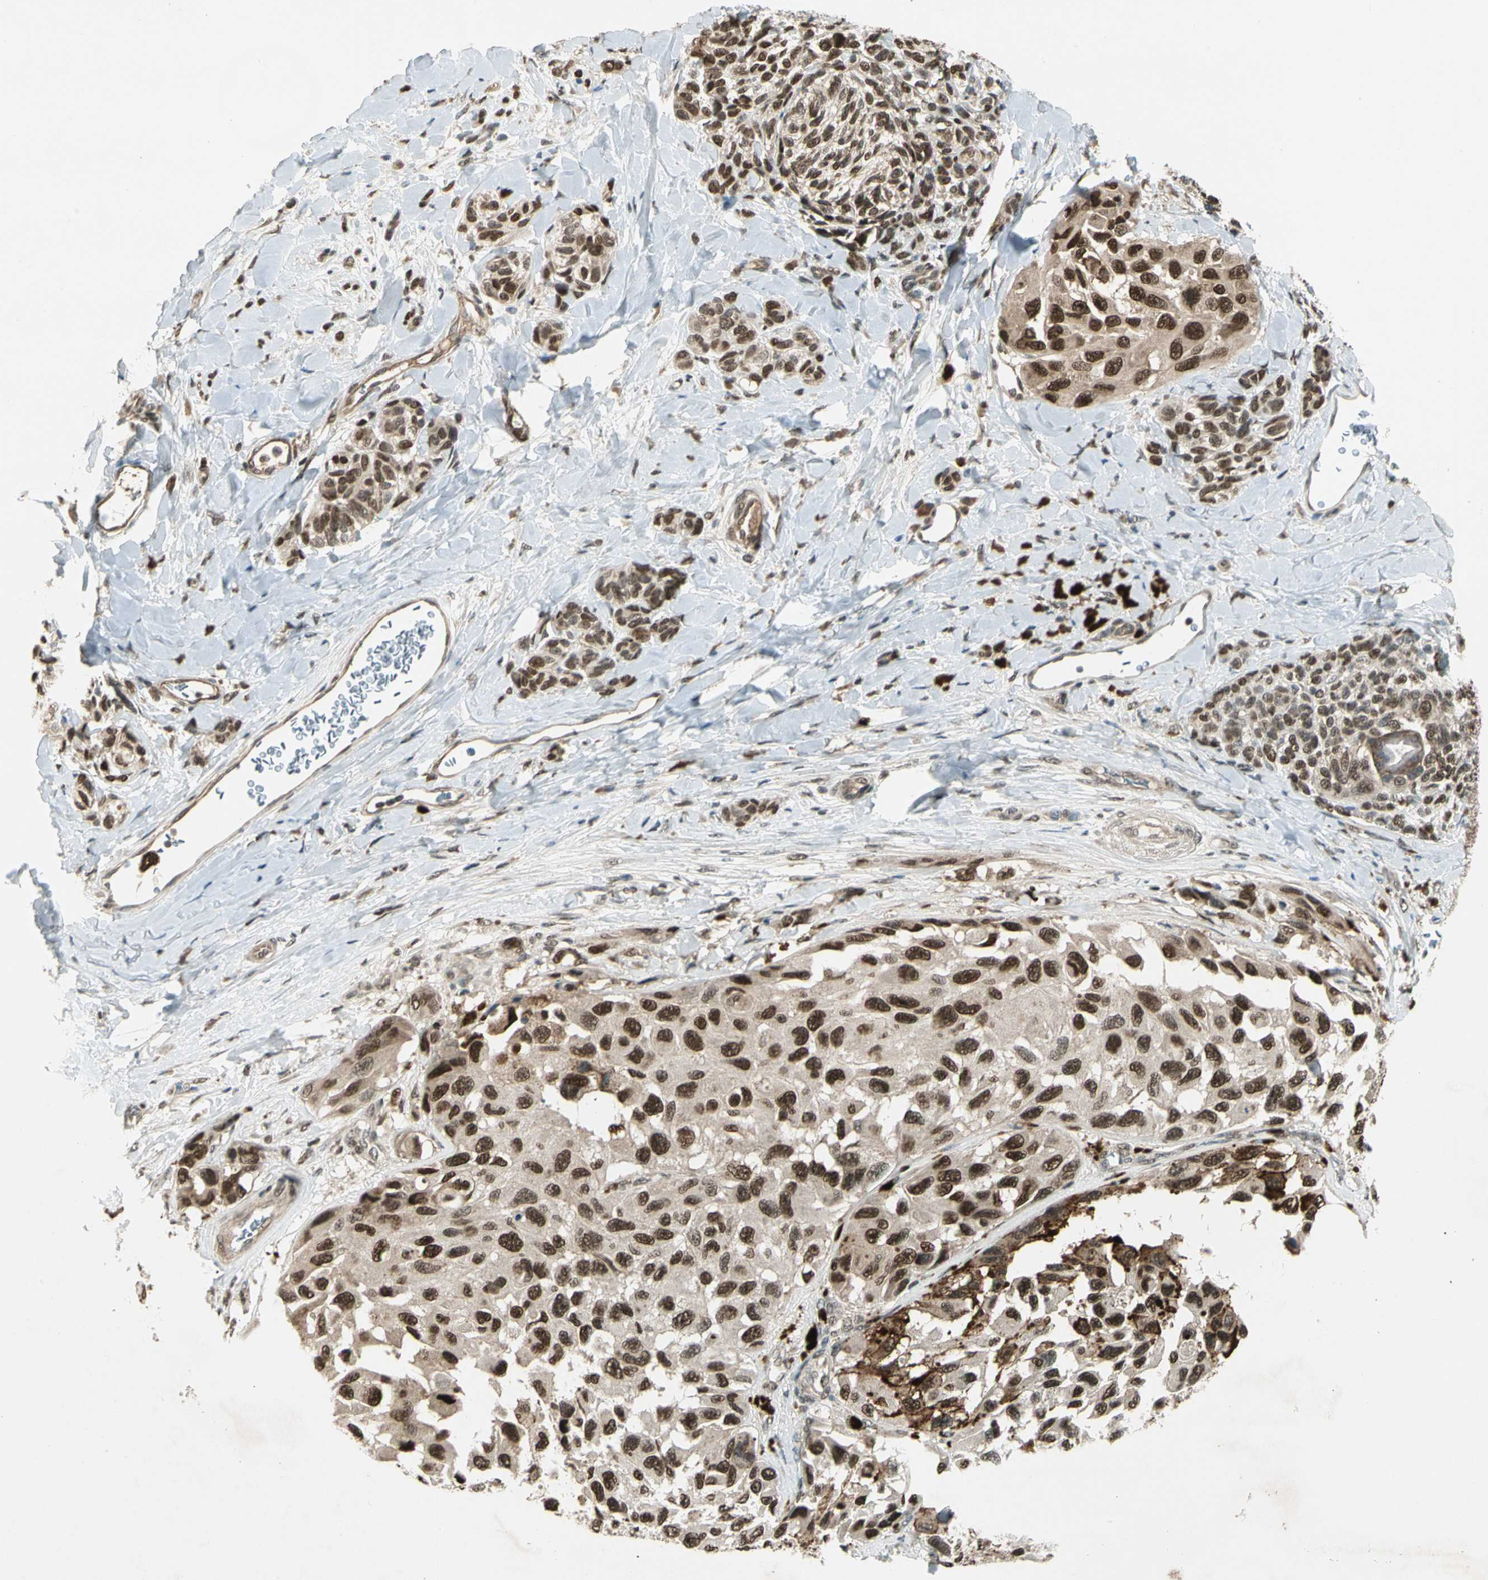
{"staining": {"intensity": "strong", "quantity": ">75%", "location": "nuclear"}, "tissue": "melanoma", "cell_type": "Tumor cells", "image_type": "cancer", "snomed": [{"axis": "morphology", "description": "Malignant melanoma, NOS"}, {"axis": "topography", "description": "Skin"}], "caption": "The immunohistochemical stain labels strong nuclear positivity in tumor cells of melanoma tissue.", "gene": "GTF3A", "patient": {"sex": "female", "age": 73}}